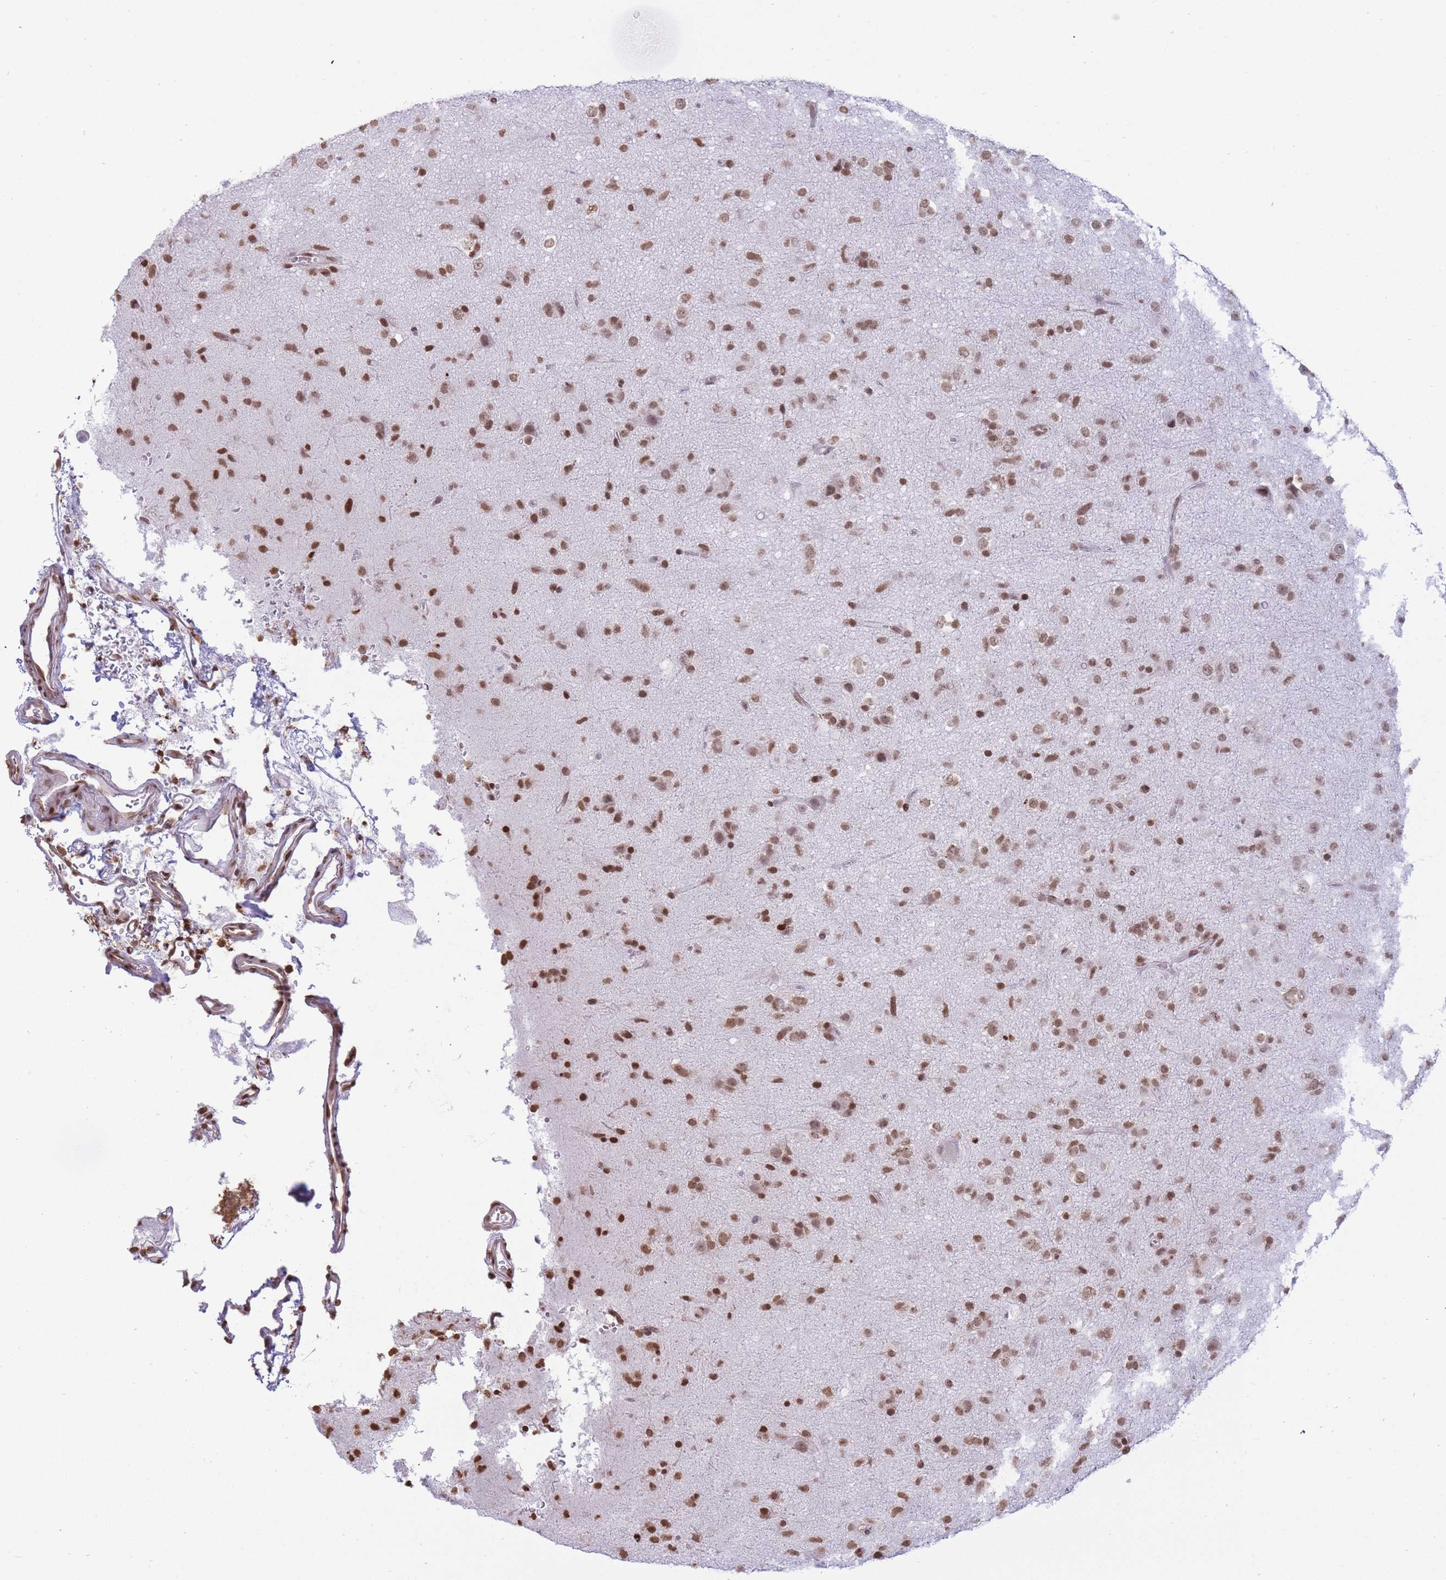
{"staining": {"intensity": "moderate", "quantity": ">75%", "location": "nuclear"}, "tissue": "glioma", "cell_type": "Tumor cells", "image_type": "cancer", "snomed": [{"axis": "morphology", "description": "Glioma, malignant, Low grade"}, {"axis": "topography", "description": "Brain"}], "caption": "Immunohistochemistry (IHC) micrograph of low-grade glioma (malignant) stained for a protein (brown), which exhibits medium levels of moderate nuclear expression in about >75% of tumor cells.", "gene": "SHISAL1", "patient": {"sex": "male", "age": 65}}